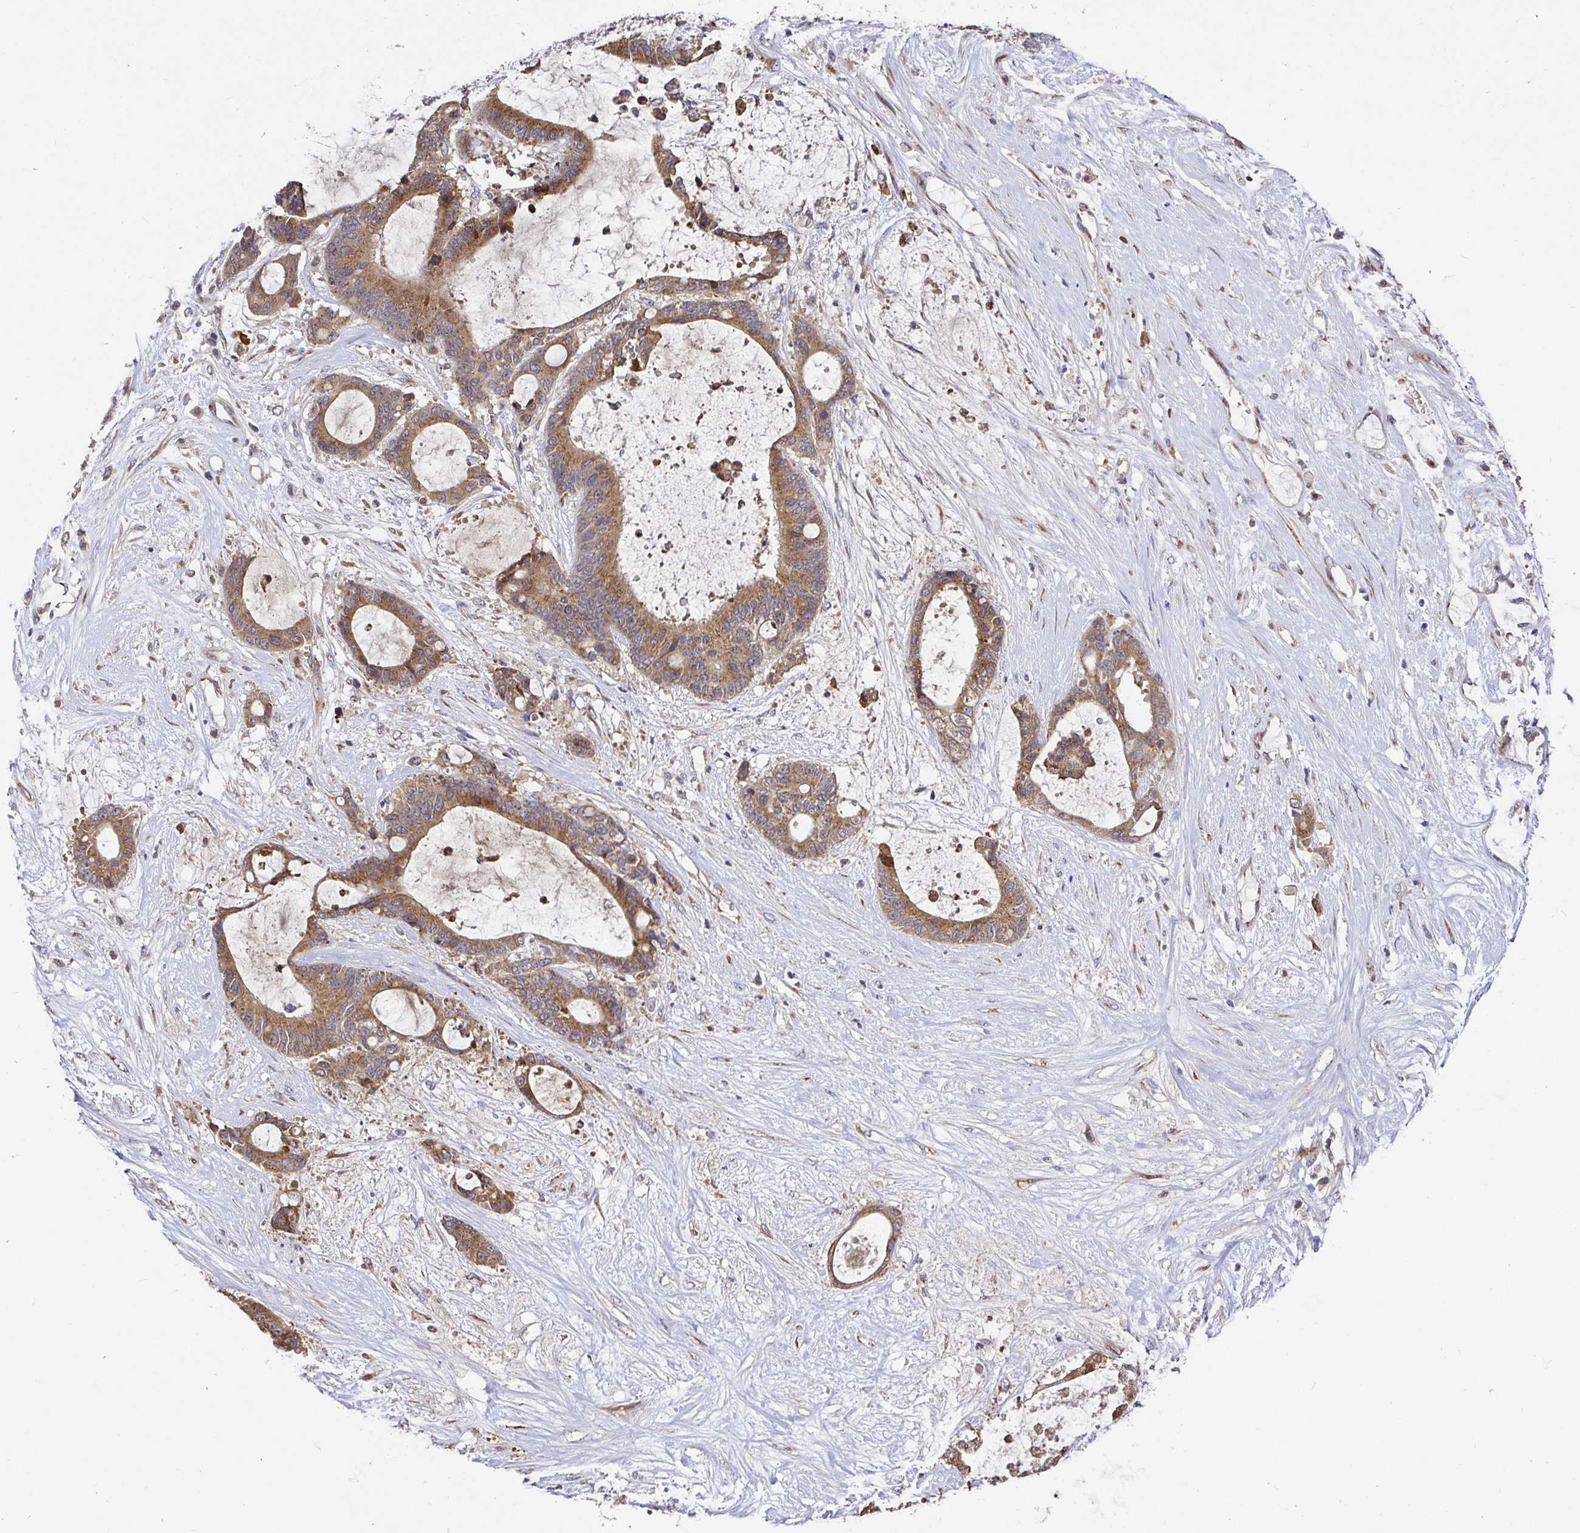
{"staining": {"intensity": "moderate", "quantity": ">75%", "location": "cytoplasmic/membranous"}, "tissue": "liver cancer", "cell_type": "Tumor cells", "image_type": "cancer", "snomed": [{"axis": "morphology", "description": "Normal tissue, NOS"}, {"axis": "morphology", "description": "Cholangiocarcinoma"}, {"axis": "topography", "description": "Liver"}, {"axis": "topography", "description": "Peripheral nerve tissue"}], "caption": "DAB immunohistochemical staining of liver cholangiocarcinoma displays moderate cytoplasmic/membranous protein expression in about >75% of tumor cells.", "gene": "ELP1", "patient": {"sex": "female", "age": 73}}